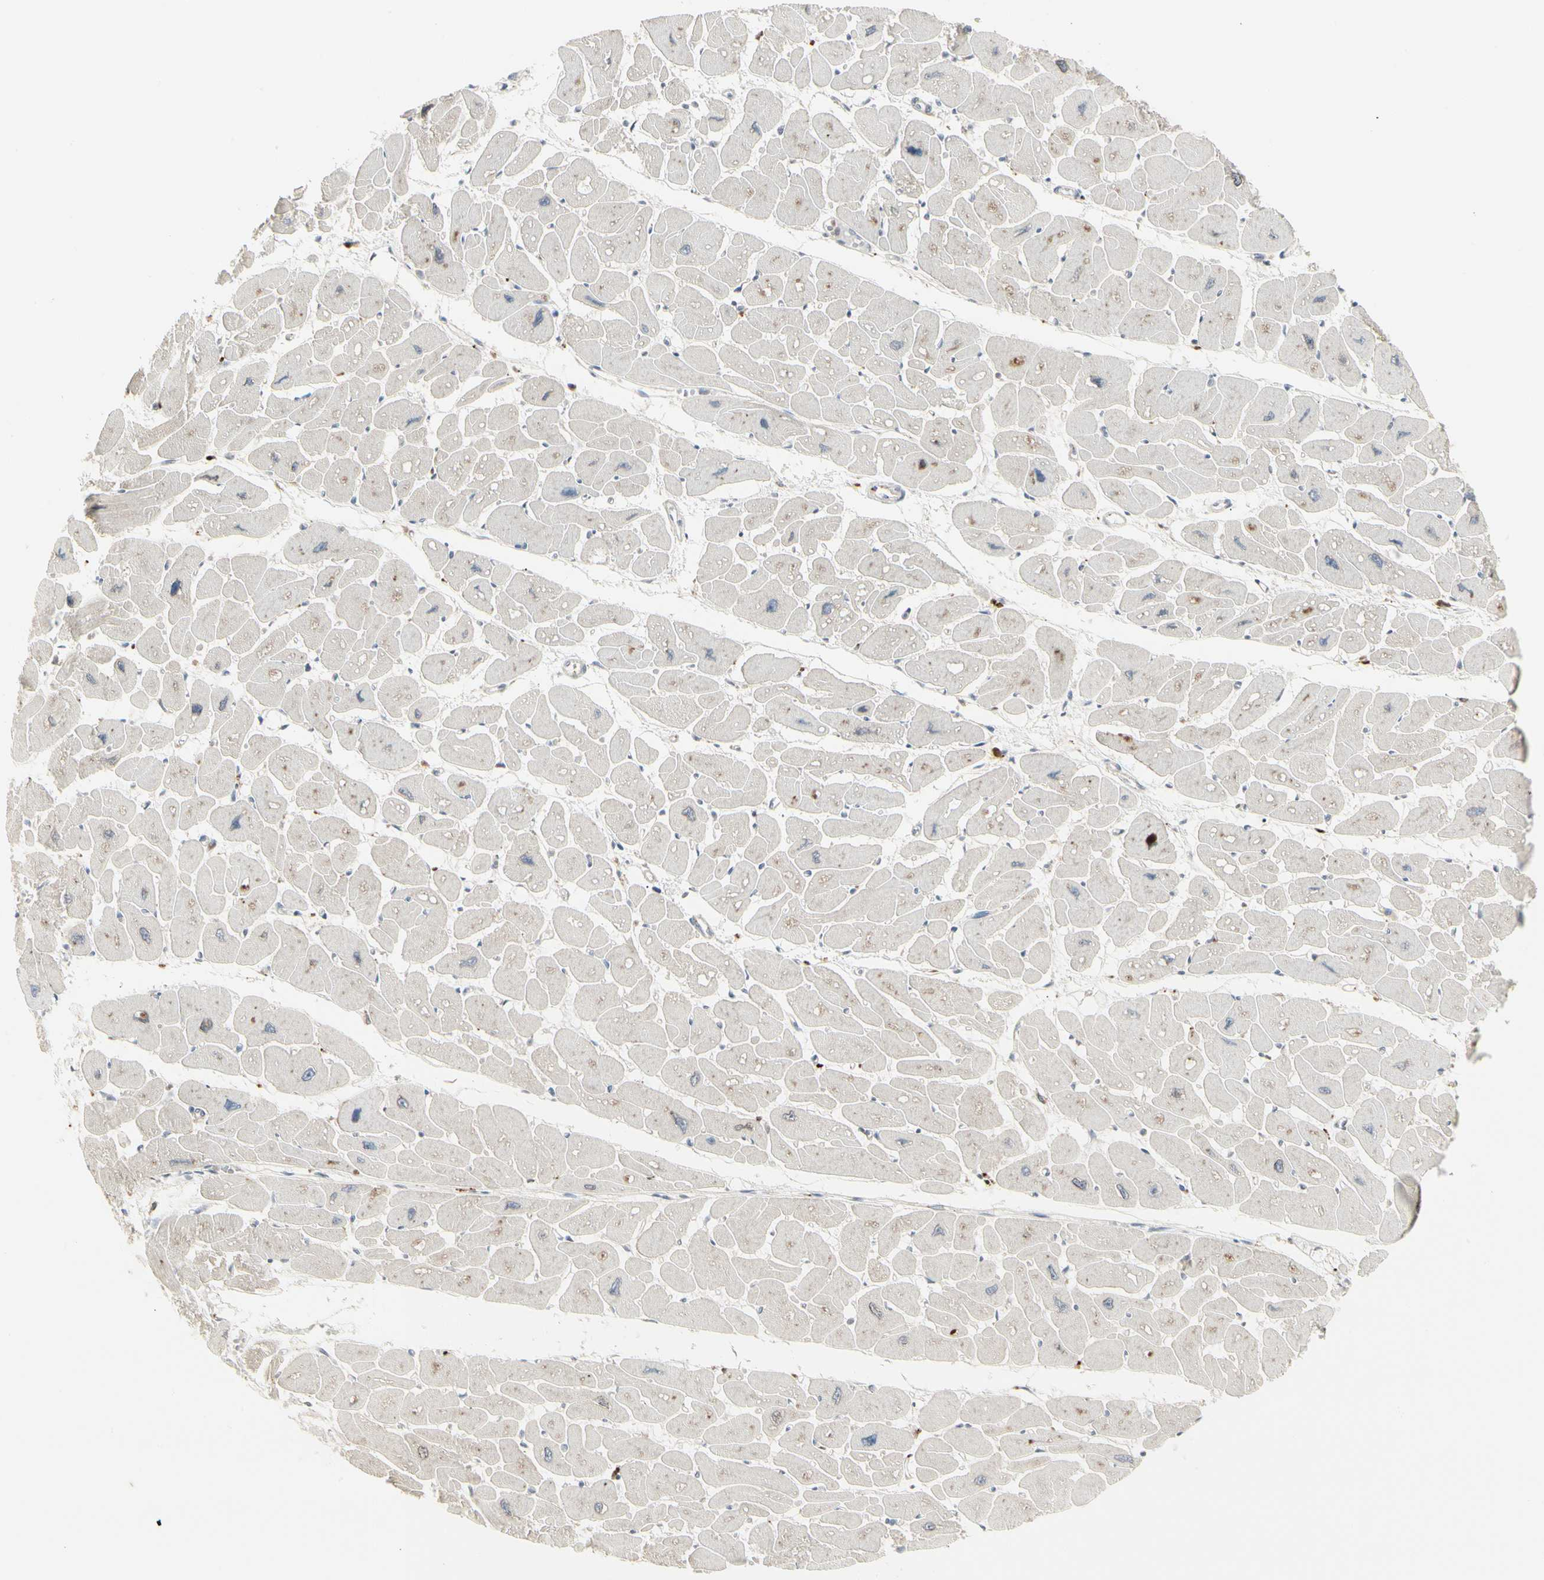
{"staining": {"intensity": "weak", "quantity": "<25%", "location": "cytoplasmic/membranous"}, "tissue": "heart muscle", "cell_type": "Cardiomyocytes", "image_type": "normal", "snomed": [{"axis": "morphology", "description": "Normal tissue, NOS"}, {"axis": "topography", "description": "Heart"}], "caption": "This is an immunohistochemistry histopathology image of normal human heart muscle. There is no positivity in cardiomyocytes.", "gene": "GRN", "patient": {"sex": "female", "age": 54}}